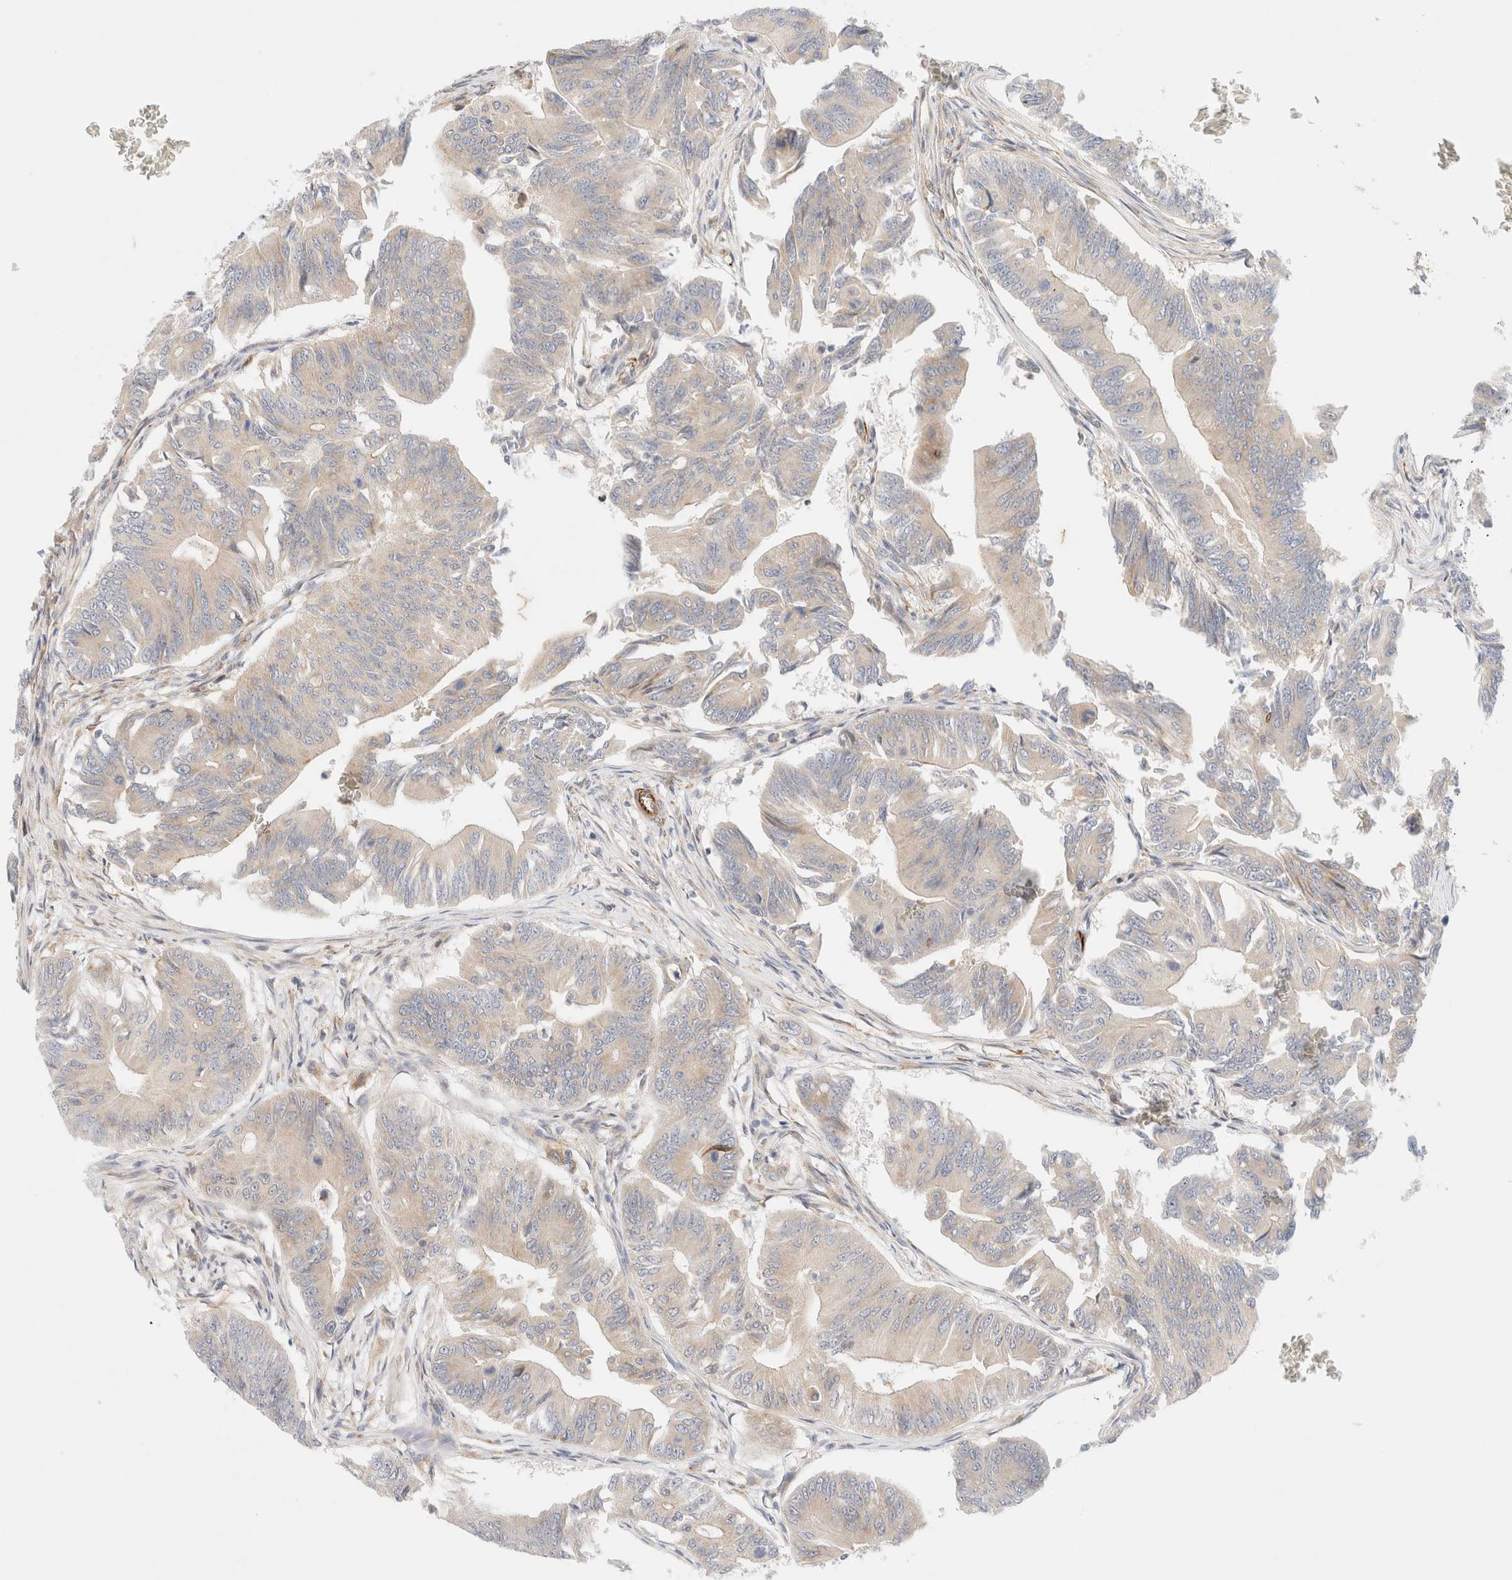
{"staining": {"intensity": "weak", "quantity": "<25%", "location": "cytoplasmic/membranous"}, "tissue": "colorectal cancer", "cell_type": "Tumor cells", "image_type": "cancer", "snomed": [{"axis": "morphology", "description": "Adenoma, NOS"}, {"axis": "morphology", "description": "Adenocarcinoma, NOS"}, {"axis": "topography", "description": "Colon"}], "caption": "Photomicrograph shows no protein staining in tumor cells of colorectal cancer tissue.", "gene": "SLC25A48", "patient": {"sex": "male", "age": 79}}